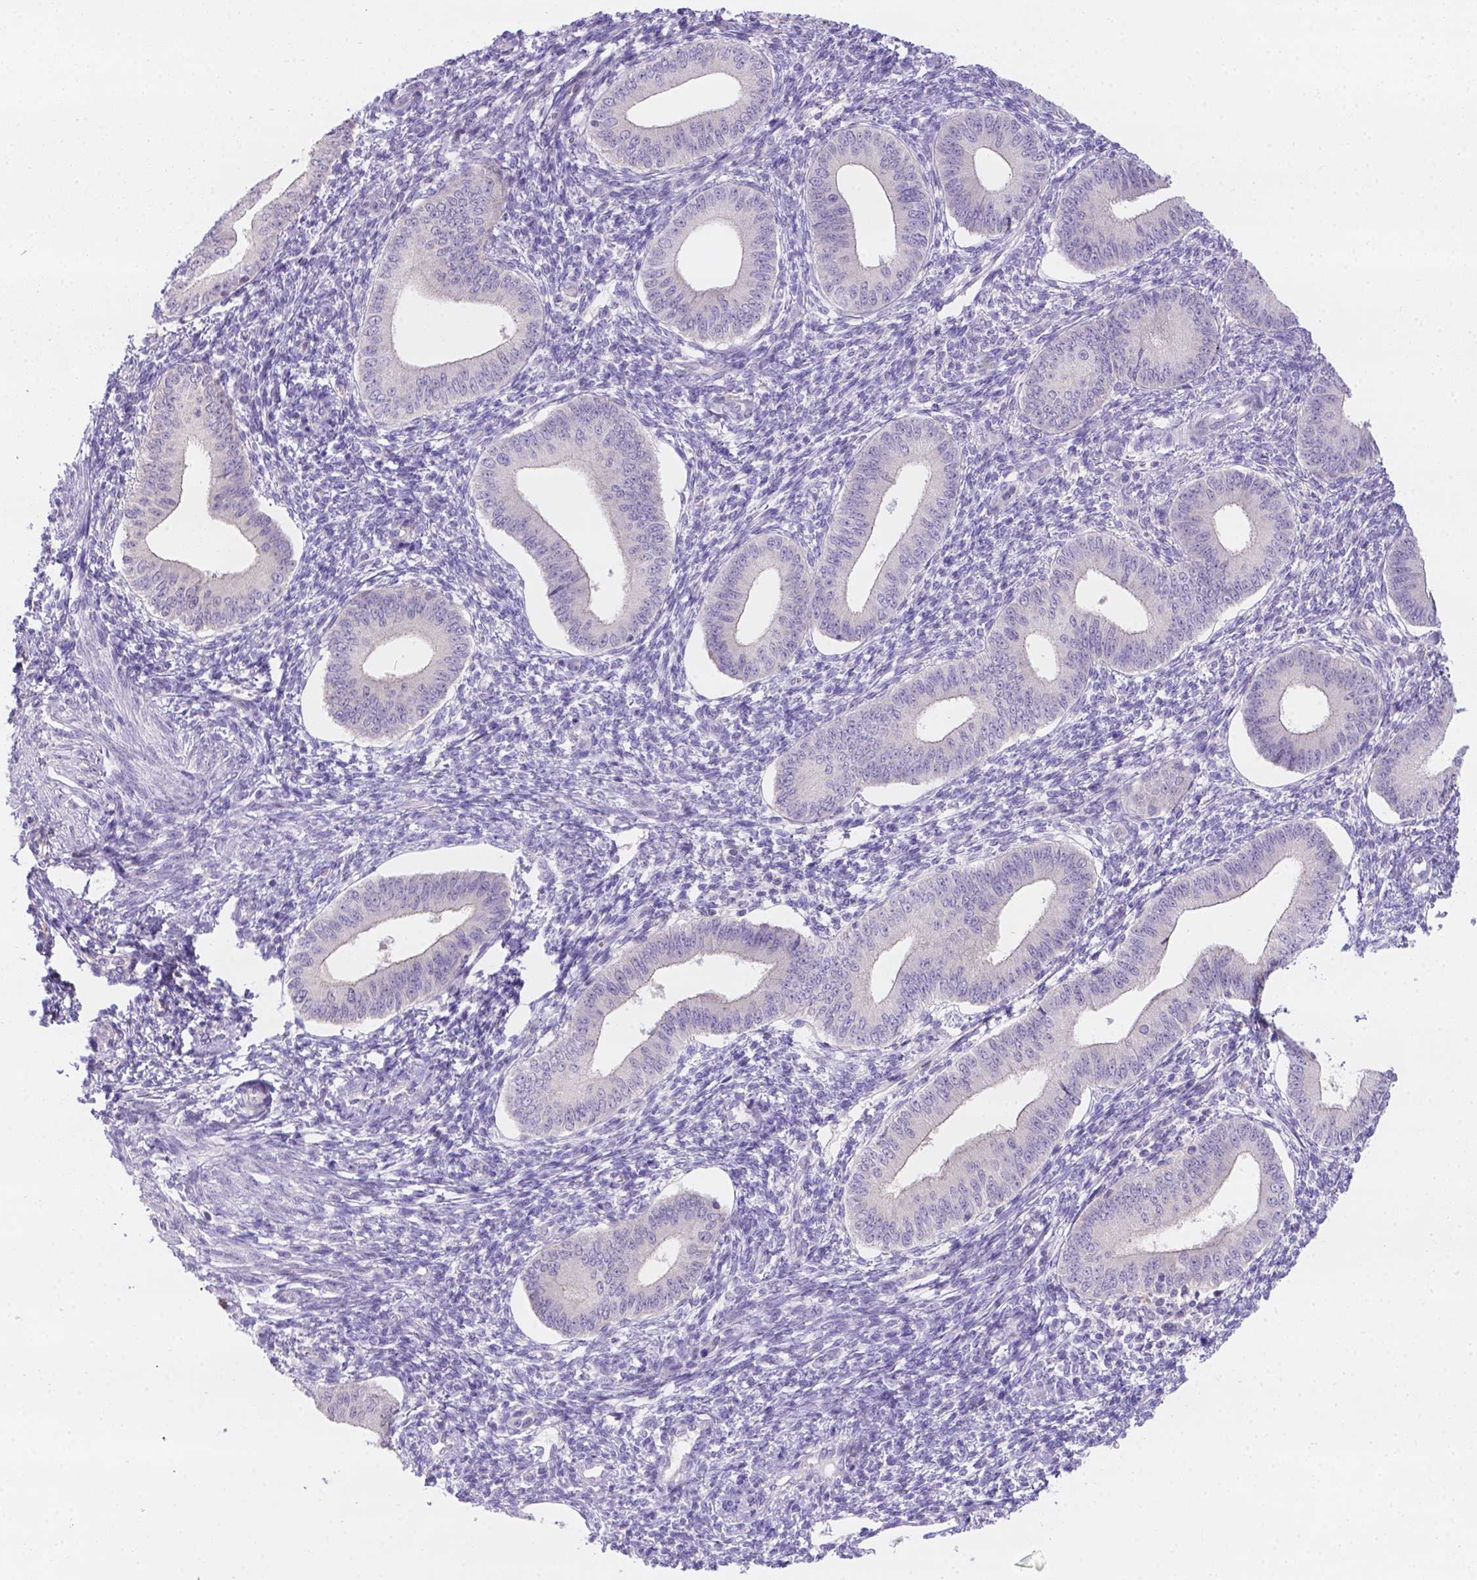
{"staining": {"intensity": "negative", "quantity": "none", "location": "none"}, "tissue": "endometrium", "cell_type": "Cells in endometrial stroma", "image_type": "normal", "snomed": [{"axis": "morphology", "description": "Normal tissue, NOS"}, {"axis": "topography", "description": "Endometrium"}], "caption": "The micrograph shows no significant staining in cells in endometrial stroma of endometrium.", "gene": "CD96", "patient": {"sex": "female", "age": 42}}